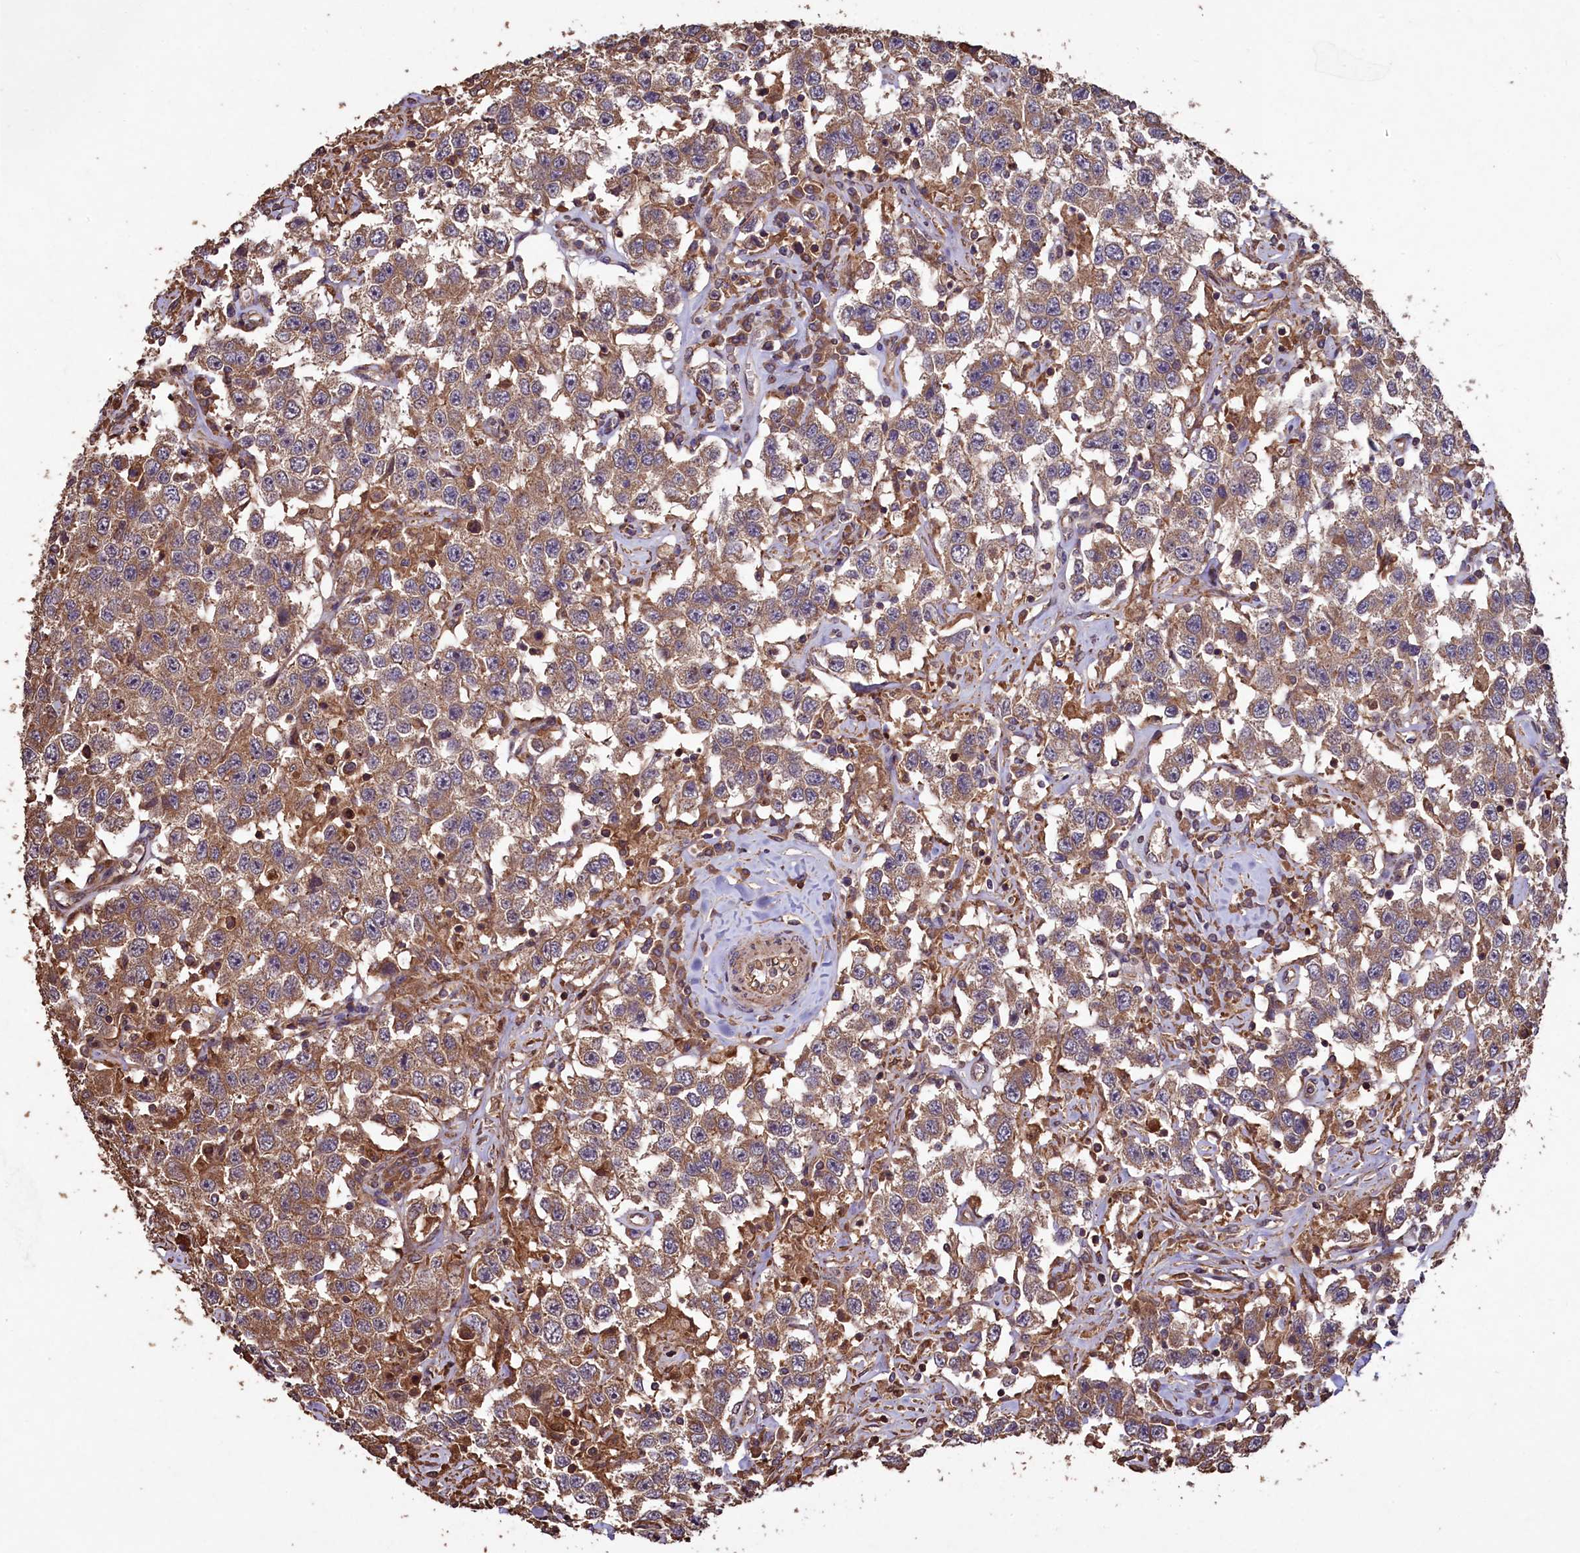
{"staining": {"intensity": "moderate", "quantity": ">75%", "location": "cytoplasmic/membranous"}, "tissue": "testis cancer", "cell_type": "Tumor cells", "image_type": "cancer", "snomed": [{"axis": "morphology", "description": "Seminoma, NOS"}, {"axis": "topography", "description": "Testis"}], "caption": "A histopathology image of human testis seminoma stained for a protein reveals moderate cytoplasmic/membranous brown staining in tumor cells. The staining was performed using DAB (3,3'-diaminobenzidine) to visualize the protein expression in brown, while the nuclei were stained in blue with hematoxylin (Magnification: 20x).", "gene": "TMEM98", "patient": {"sex": "male", "age": 41}}